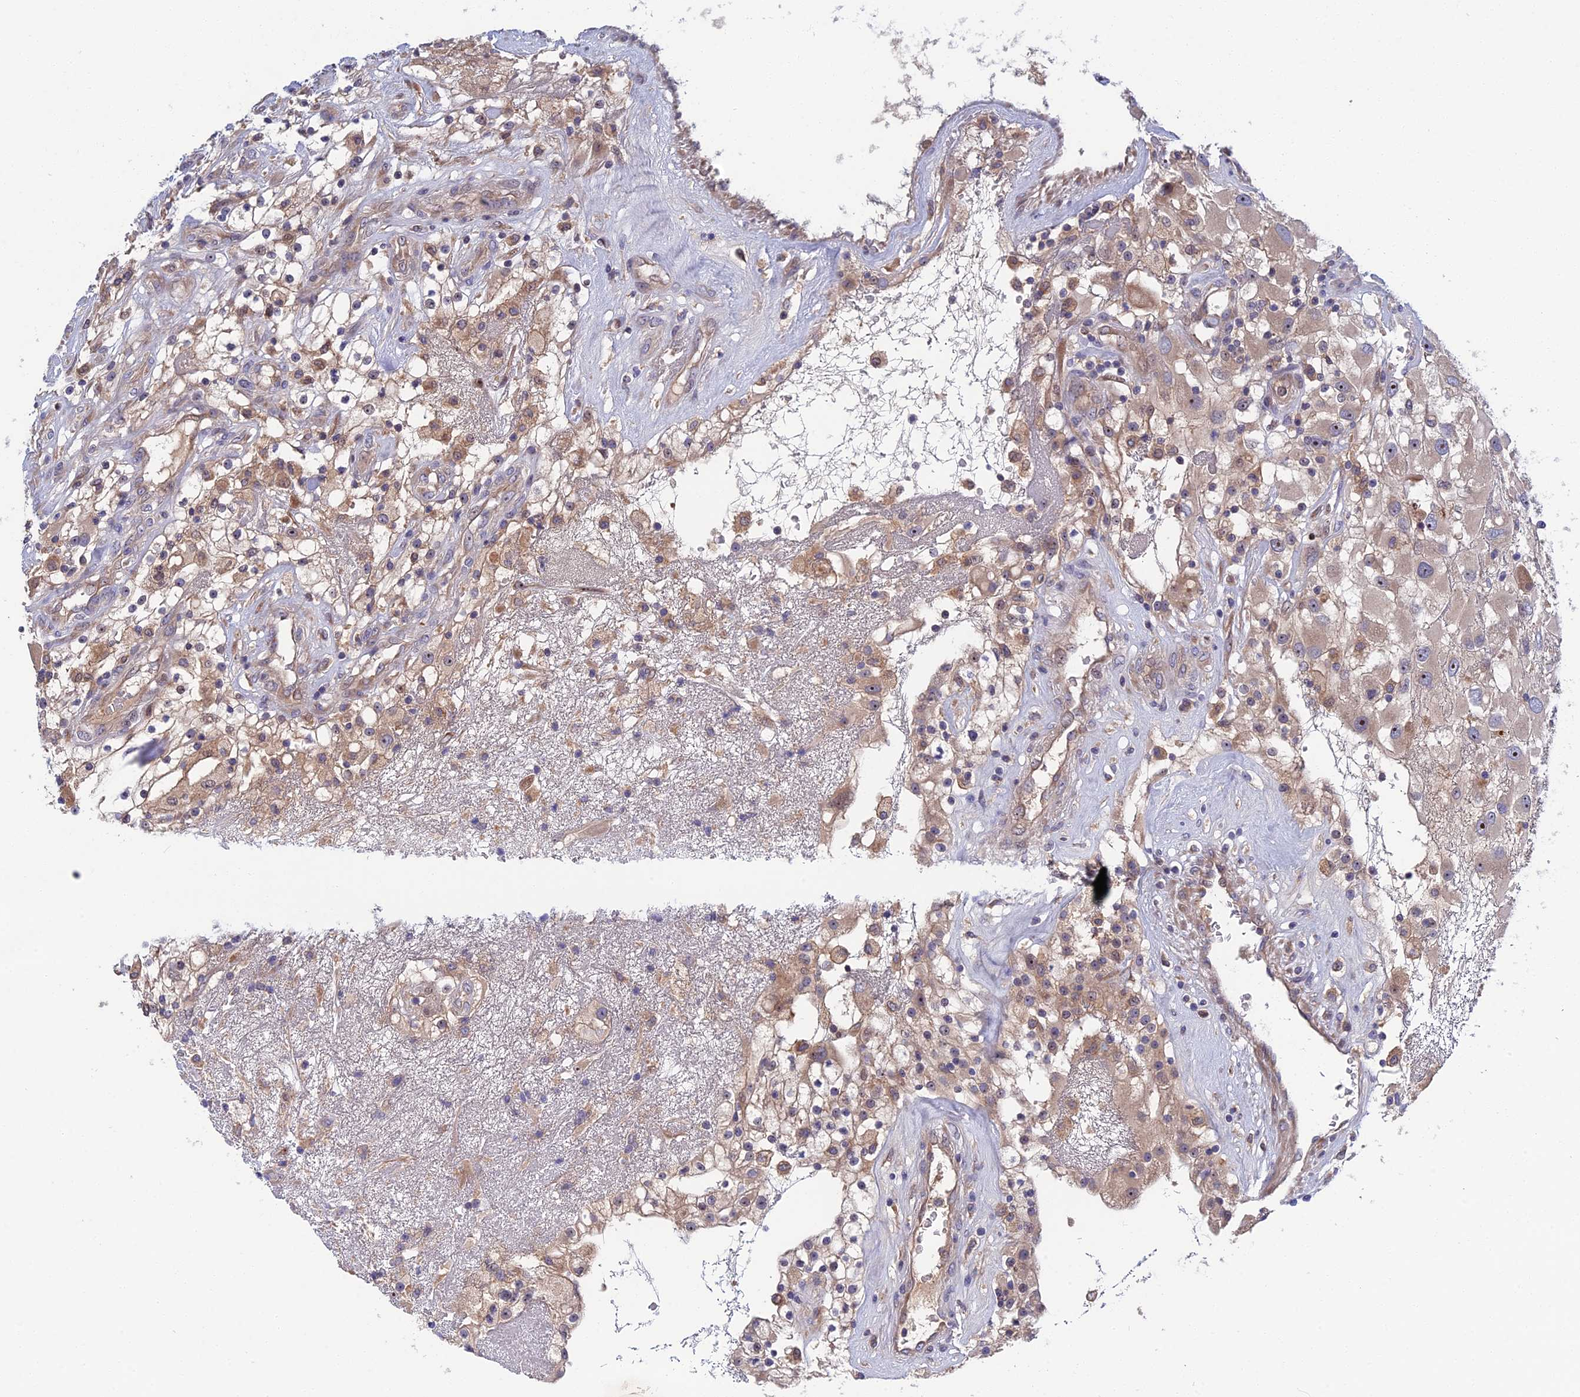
{"staining": {"intensity": "weak", "quantity": "<25%", "location": "cytoplasmic/membranous"}, "tissue": "renal cancer", "cell_type": "Tumor cells", "image_type": "cancer", "snomed": [{"axis": "morphology", "description": "Adenocarcinoma, NOS"}, {"axis": "topography", "description": "Kidney"}], "caption": "Tumor cells show no significant protein positivity in renal cancer.", "gene": "CRACD", "patient": {"sex": "female", "age": 52}}